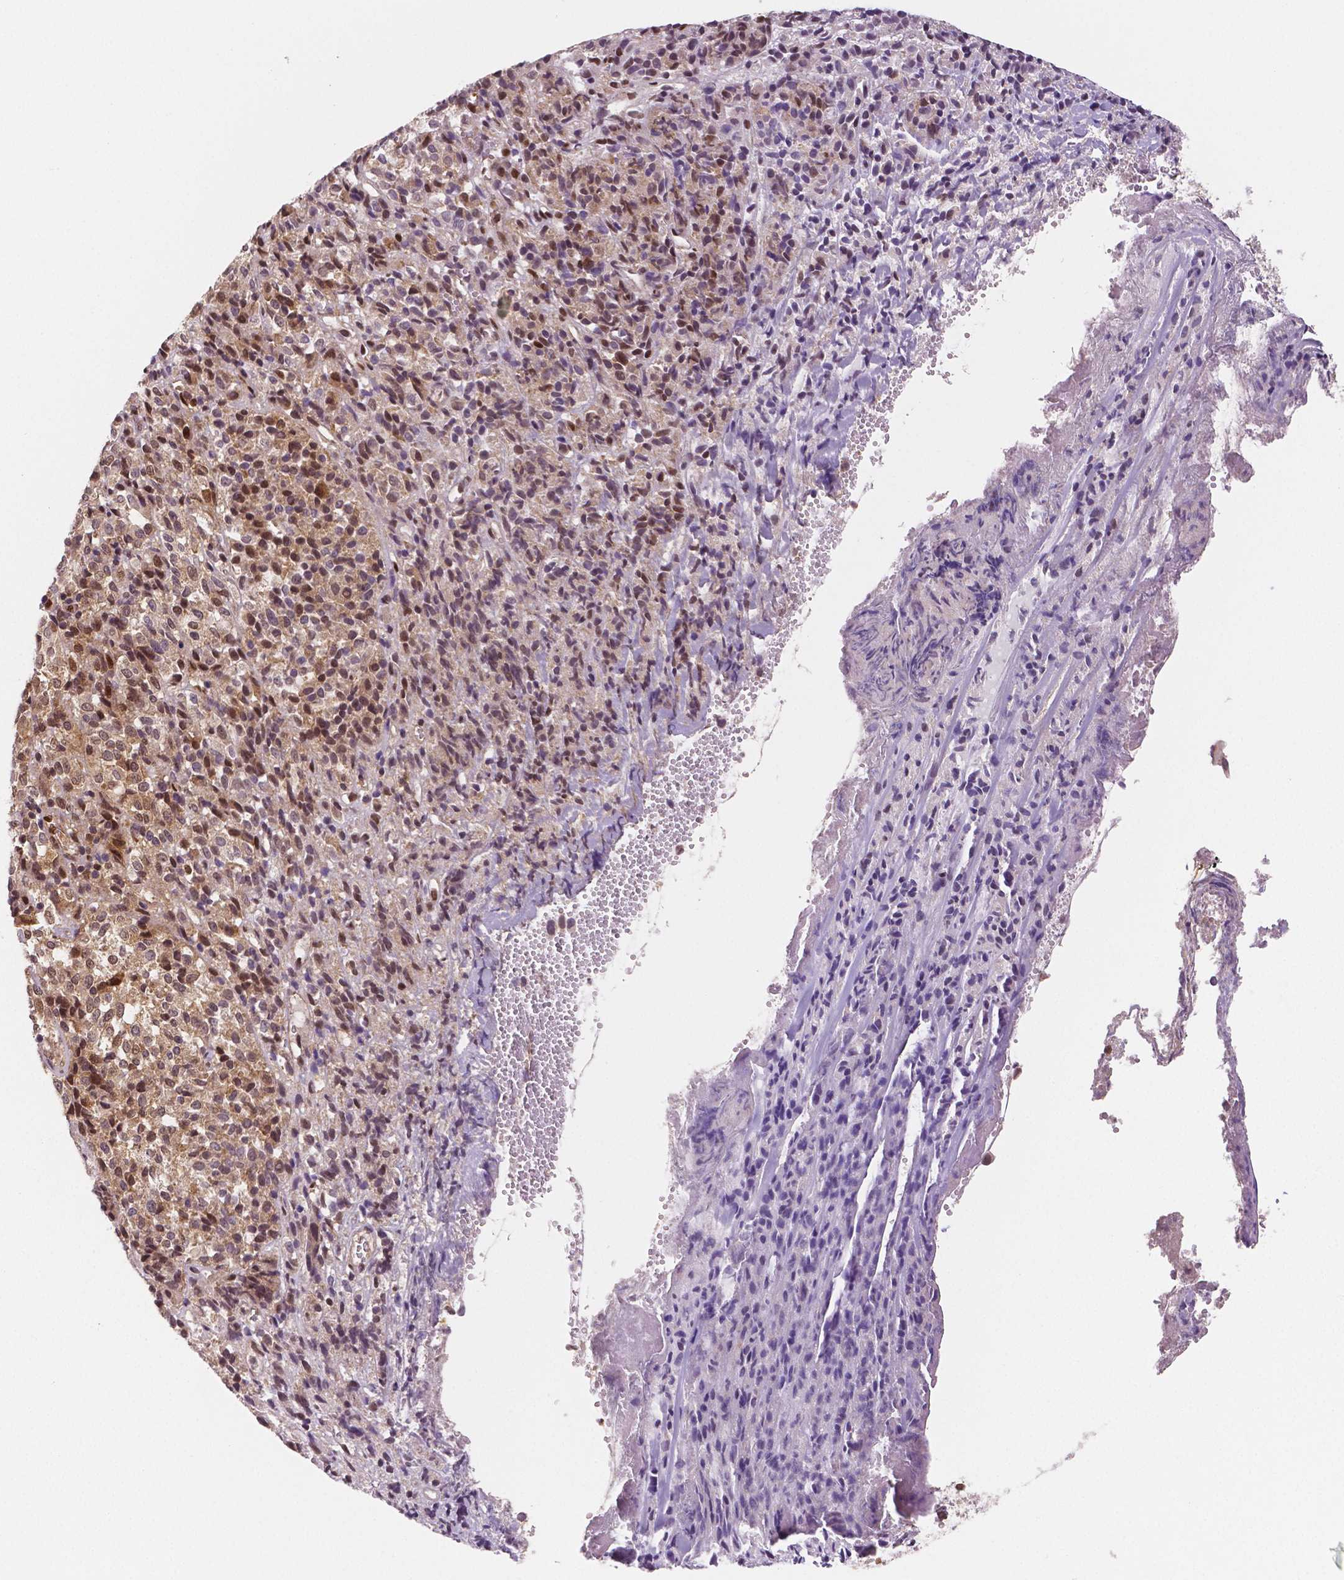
{"staining": {"intensity": "moderate", "quantity": ">75%", "location": "cytoplasmic/membranous,nuclear"}, "tissue": "melanoma", "cell_type": "Tumor cells", "image_type": "cancer", "snomed": [{"axis": "morphology", "description": "Malignant melanoma, Metastatic site"}, {"axis": "topography", "description": "Brain"}], "caption": "The immunohistochemical stain highlights moderate cytoplasmic/membranous and nuclear staining in tumor cells of malignant melanoma (metastatic site) tissue.", "gene": "STAT3", "patient": {"sex": "female", "age": 56}}